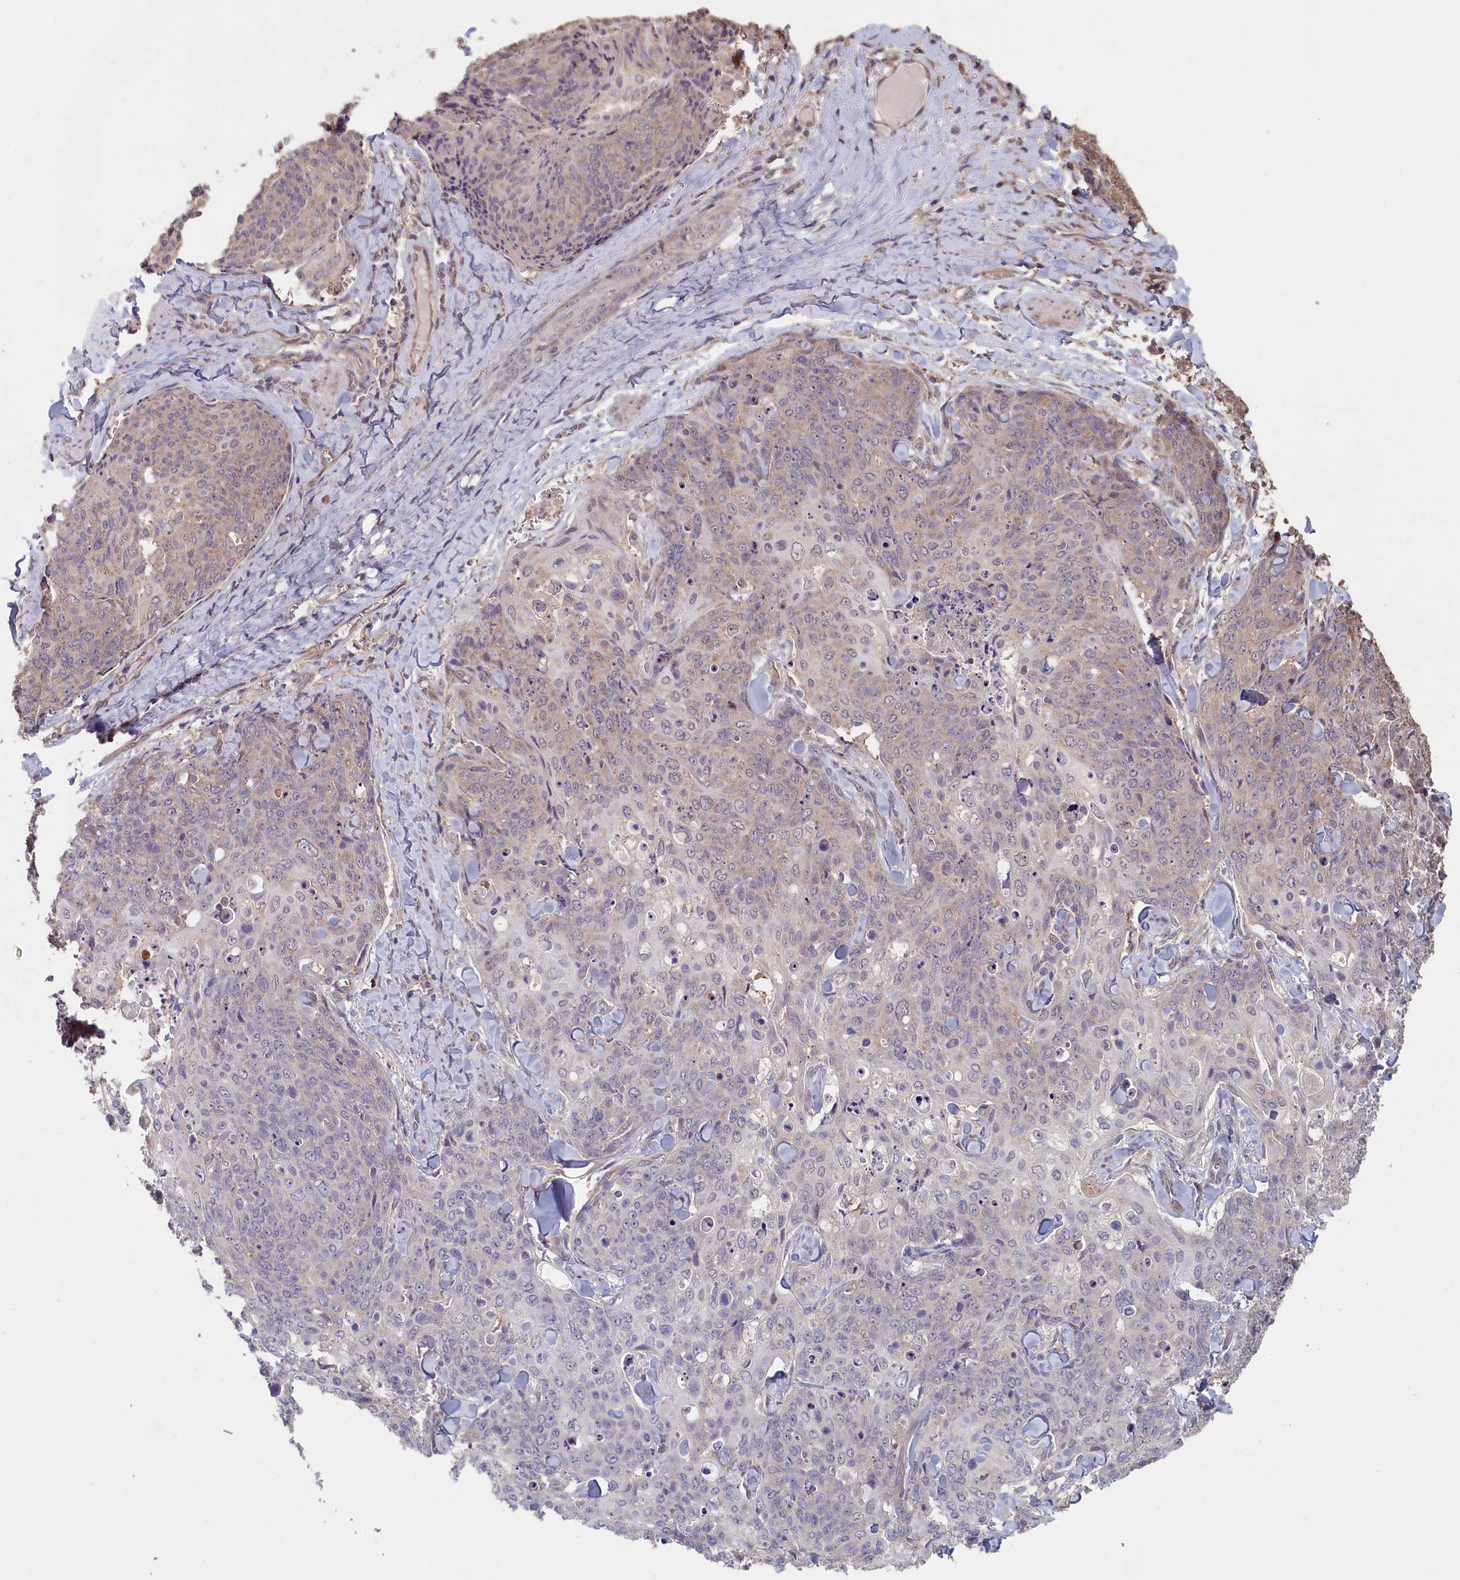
{"staining": {"intensity": "negative", "quantity": "none", "location": "none"}, "tissue": "skin cancer", "cell_type": "Tumor cells", "image_type": "cancer", "snomed": [{"axis": "morphology", "description": "Squamous cell carcinoma, NOS"}, {"axis": "topography", "description": "Skin"}, {"axis": "topography", "description": "Vulva"}], "caption": "An immunohistochemistry image of squamous cell carcinoma (skin) is shown. There is no staining in tumor cells of squamous cell carcinoma (skin).", "gene": "STX16", "patient": {"sex": "female", "age": 85}}